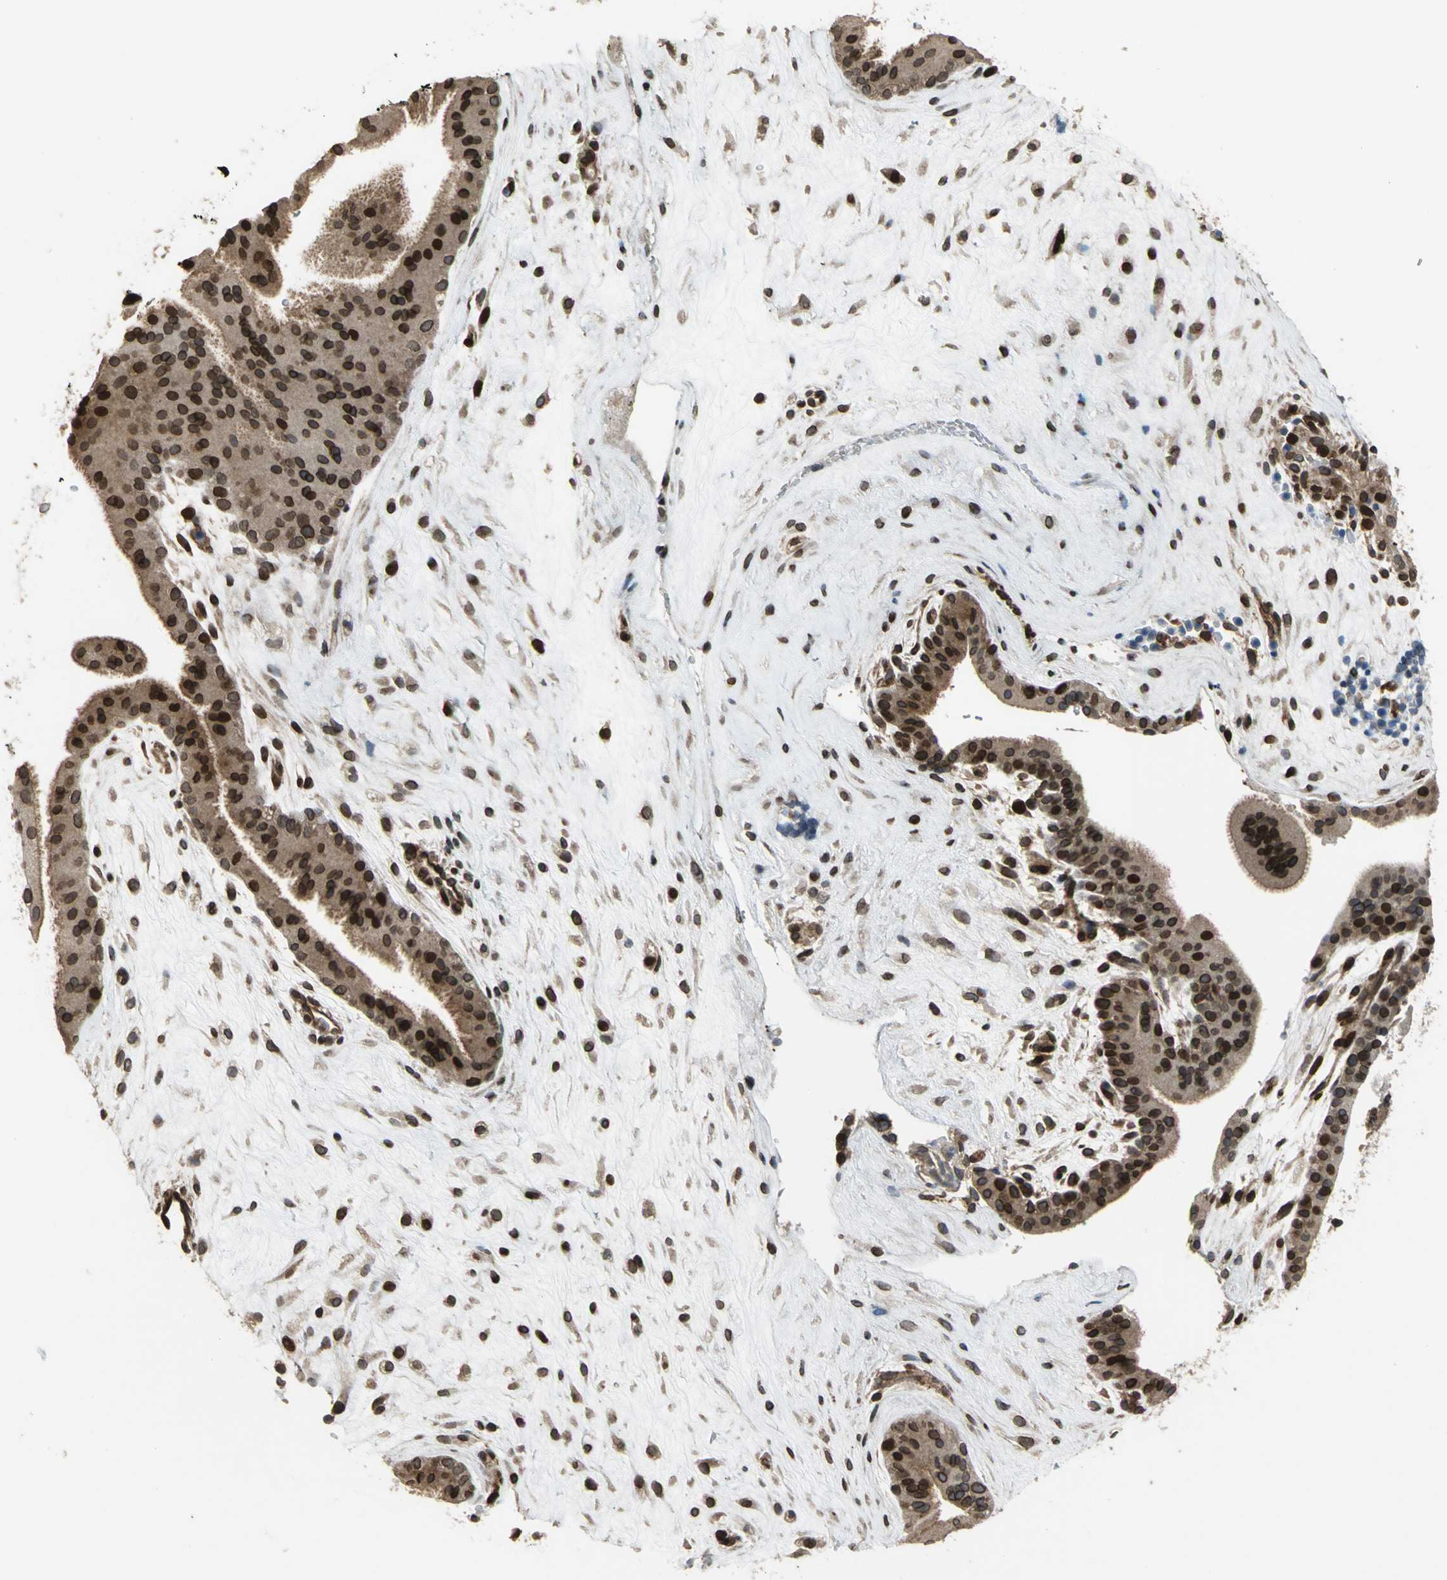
{"staining": {"intensity": "strong", "quantity": ">75%", "location": "cytoplasmic/membranous,nuclear"}, "tissue": "placenta", "cell_type": "Trophoblastic cells", "image_type": "normal", "snomed": [{"axis": "morphology", "description": "Normal tissue, NOS"}, {"axis": "topography", "description": "Placenta"}], "caption": "An image of placenta stained for a protein shows strong cytoplasmic/membranous,nuclear brown staining in trophoblastic cells. The protein is shown in brown color, while the nuclei are stained blue.", "gene": "BRIP1", "patient": {"sex": "female", "age": 19}}